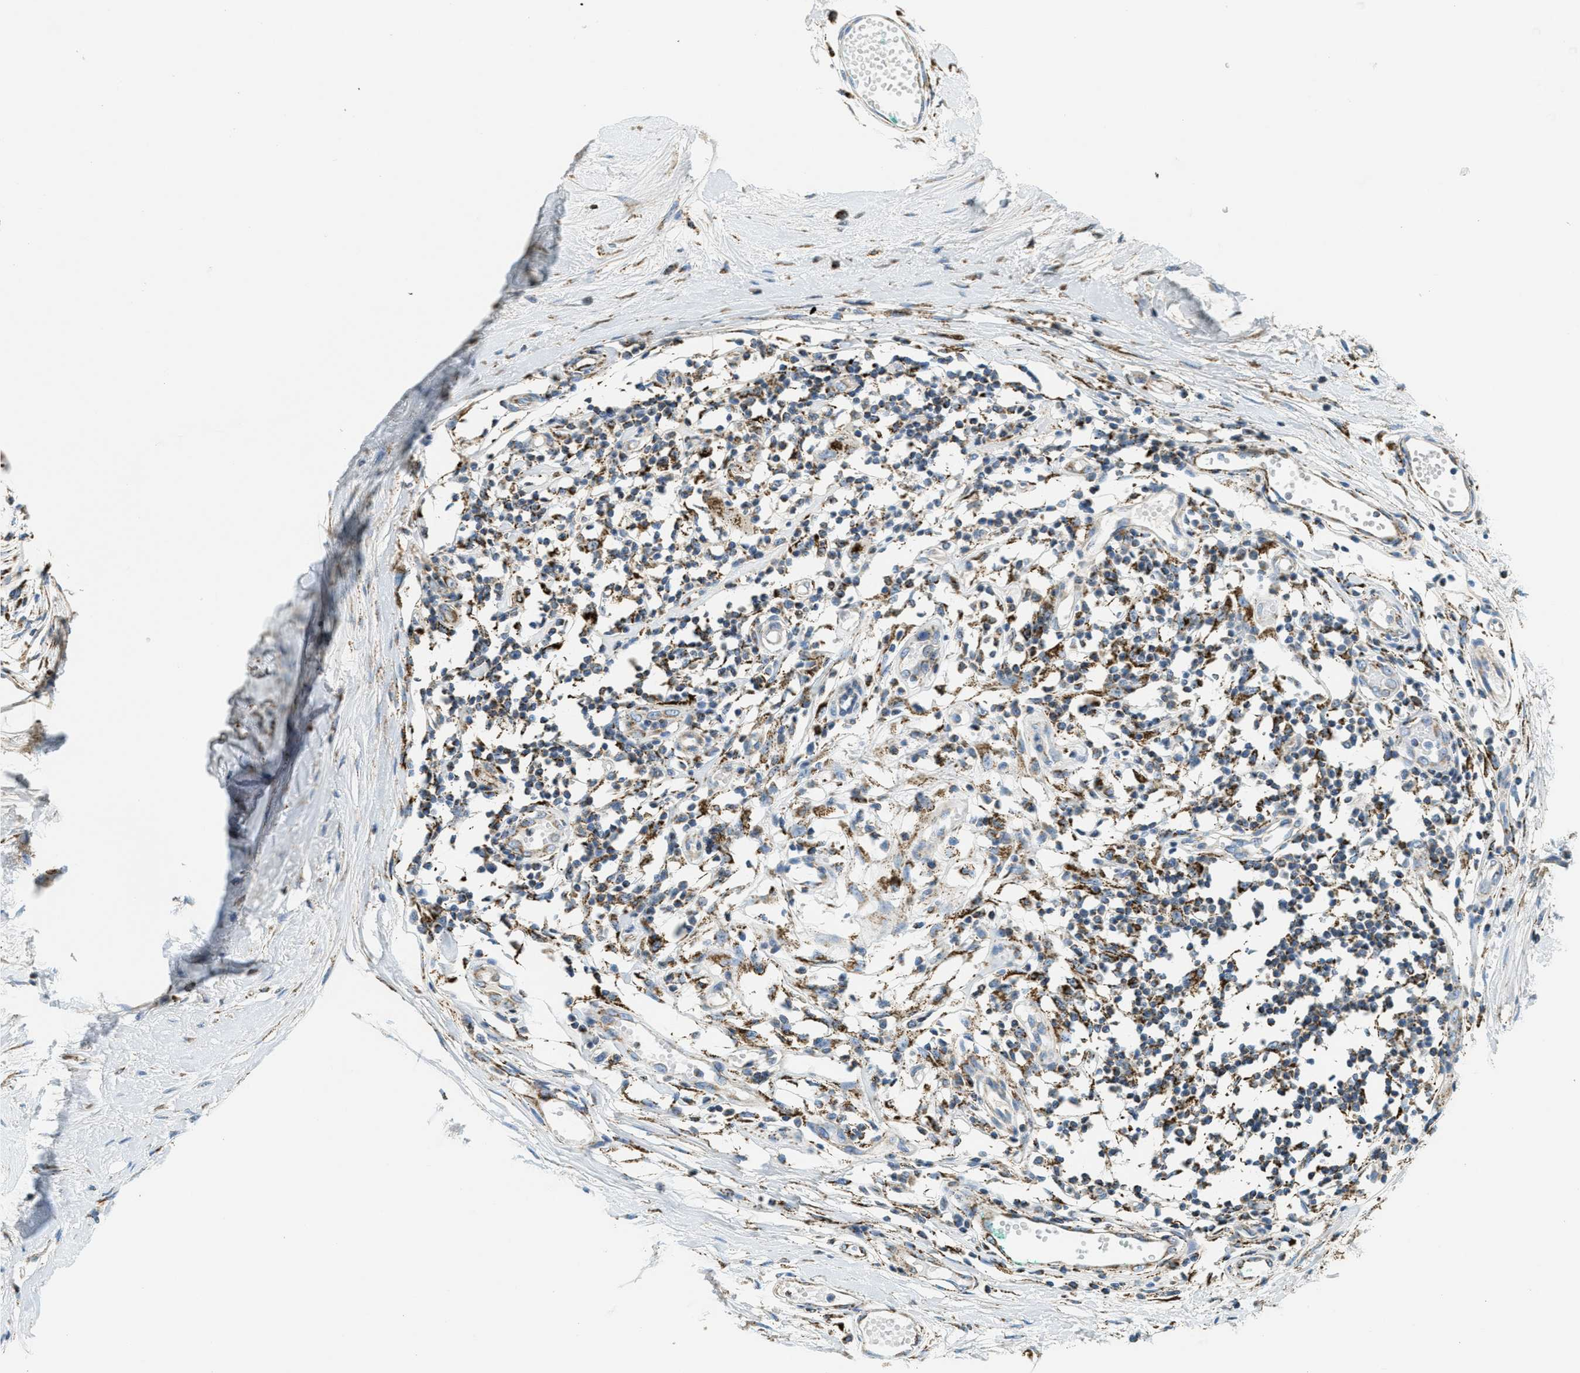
{"staining": {"intensity": "moderate", "quantity": ">75%", "location": "cytoplasmic/membranous"}, "tissue": "melanoma", "cell_type": "Tumor cells", "image_type": "cancer", "snomed": [{"axis": "morphology", "description": "Normal tissue, NOS"}, {"axis": "morphology", "description": "Malignant melanoma, NOS"}, {"axis": "topography", "description": "Skin"}], "caption": "Melanoma was stained to show a protein in brown. There is medium levels of moderate cytoplasmic/membranous positivity in approximately >75% of tumor cells.", "gene": "HLCS", "patient": {"sex": "male", "age": 62}}